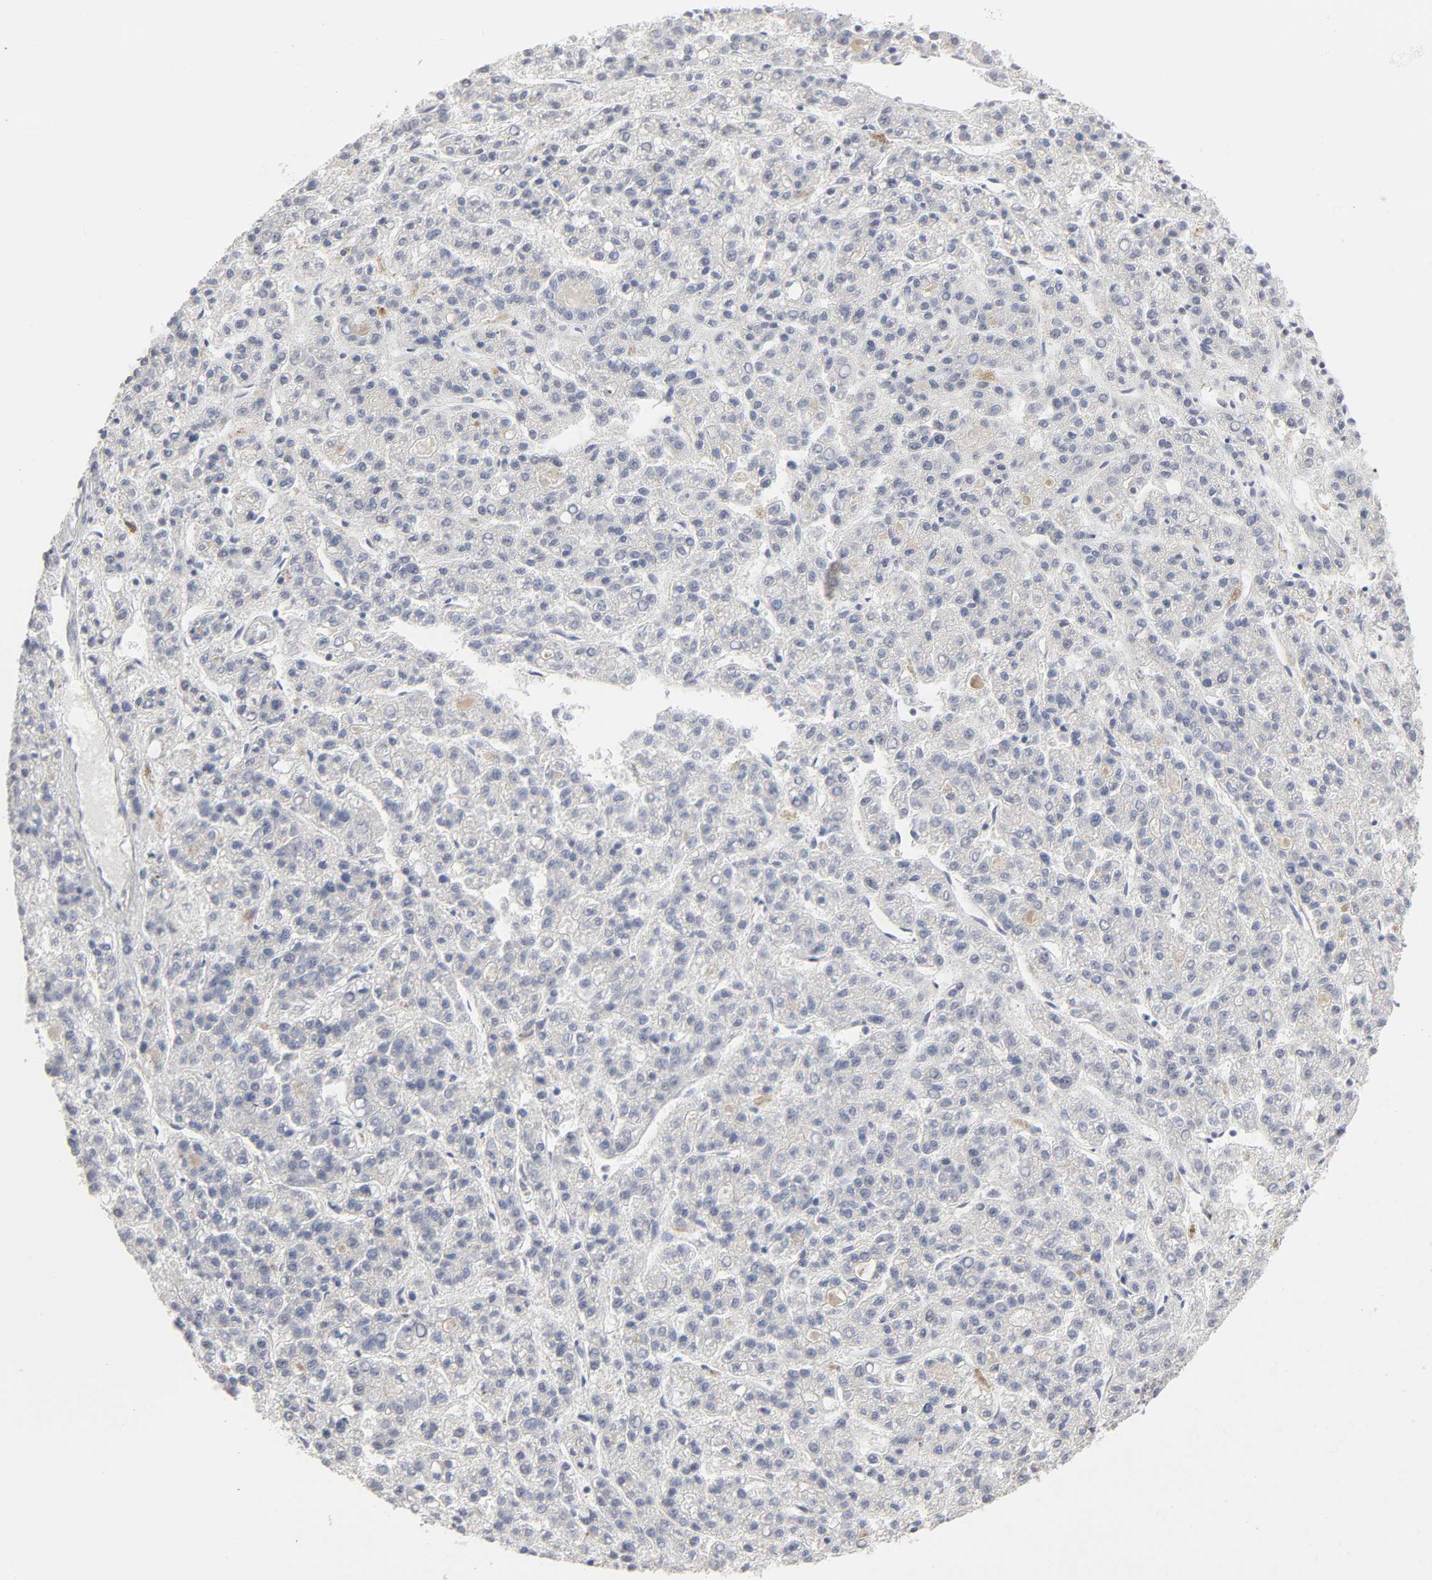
{"staining": {"intensity": "negative", "quantity": "none", "location": "none"}, "tissue": "liver cancer", "cell_type": "Tumor cells", "image_type": "cancer", "snomed": [{"axis": "morphology", "description": "Carcinoma, Hepatocellular, NOS"}, {"axis": "topography", "description": "Liver"}], "caption": "DAB immunohistochemical staining of human hepatocellular carcinoma (liver) shows no significant positivity in tumor cells. (Stains: DAB (3,3'-diaminobenzidine) IHC with hematoxylin counter stain, Microscopy: brightfield microscopy at high magnification).", "gene": "CREBBP", "patient": {"sex": "male", "age": 70}}